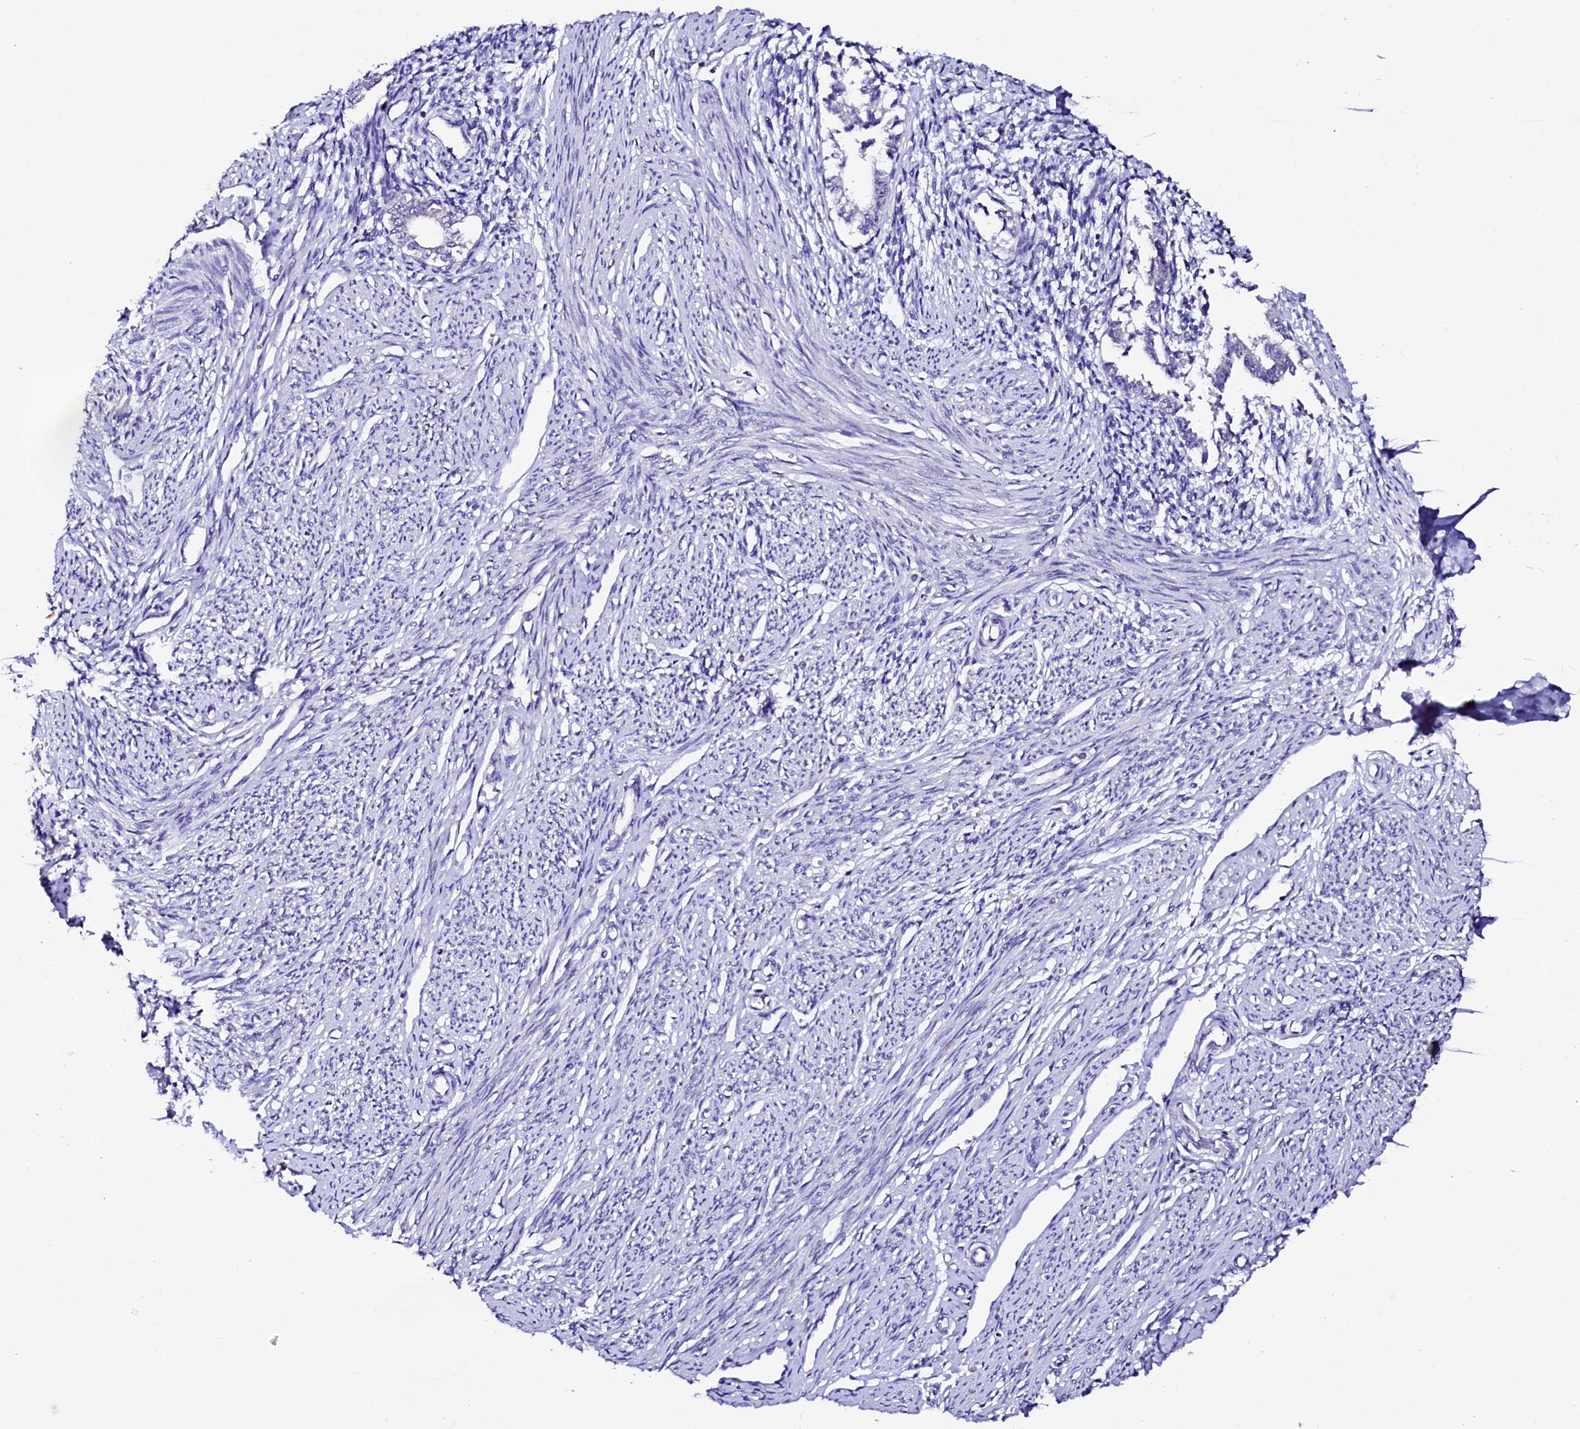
{"staining": {"intensity": "negative", "quantity": "none", "location": "none"}, "tissue": "endometrium", "cell_type": "Cells in endometrial stroma", "image_type": "normal", "snomed": [{"axis": "morphology", "description": "Normal tissue, NOS"}, {"axis": "topography", "description": "Endometrium"}], "caption": "This is an IHC photomicrograph of benign endometrium. There is no expression in cells in endometrial stroma.", "gene": "NALF1", "patient": {"sex": "female", "age": 56}}